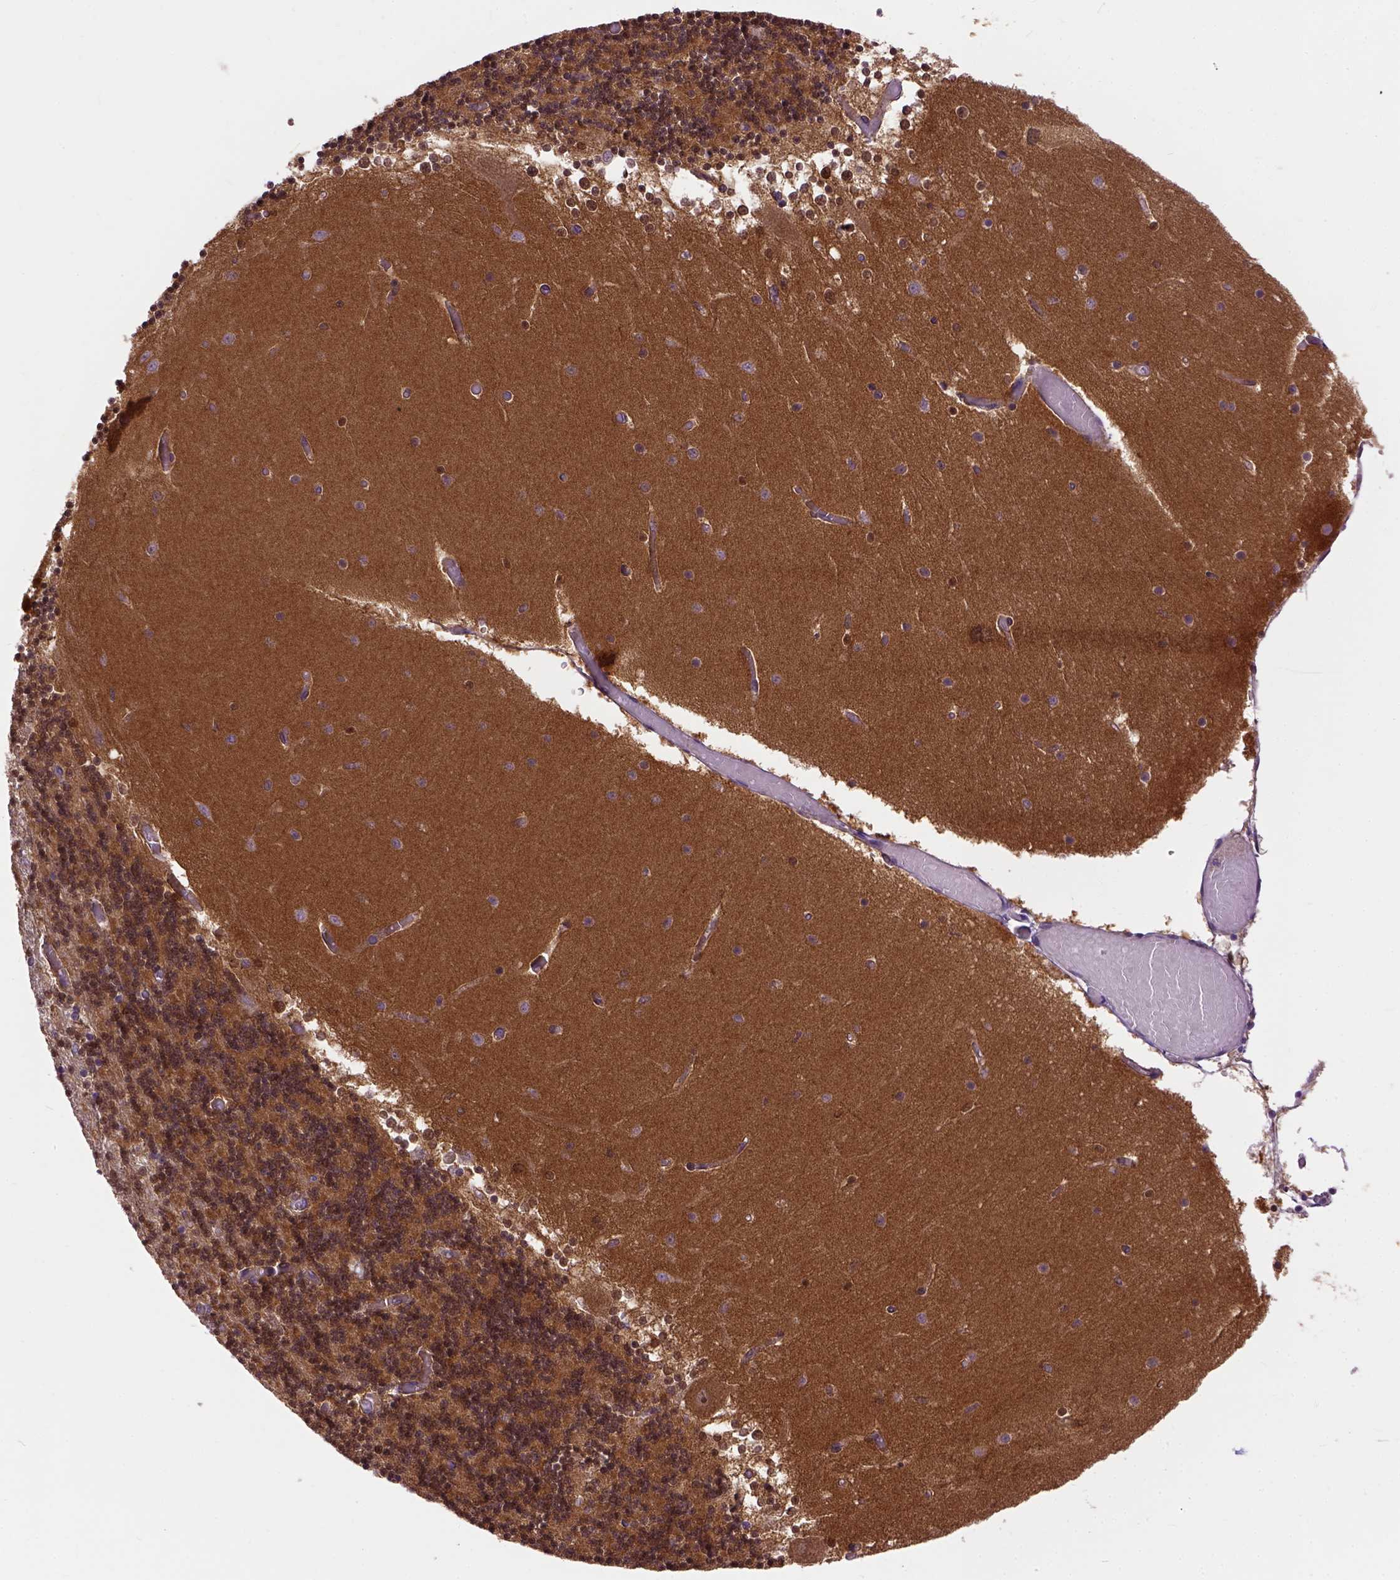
{"staining": {"intensity": "moderate", "quantity": ">75%", "location": "cytoplasmic/membranous"}, "tissue": "cerebellum", "cell_type": "Cells in granular layer", "image_type": "normal", "snomed": [{"axis": "morphology", "description": "Normal tissue, NOS"}, {"axis": "topography", "description": "Cerebellum"}], "caption": "High-magnification brightfield microscopy of benign cerebellum stained with DAB (3,3'-diaminobenzidine) (brown) and counterstained with hematoxylin (blue). cells in granular layer exhibit moderate cytoplasmic/membranous positivity is appreciated in about>75% of cells. (brown staining indicates protein expression, while blue staining denotes nuclei).", "gene": "KAZN", "patient": {"sex": "female", "age": 28}}